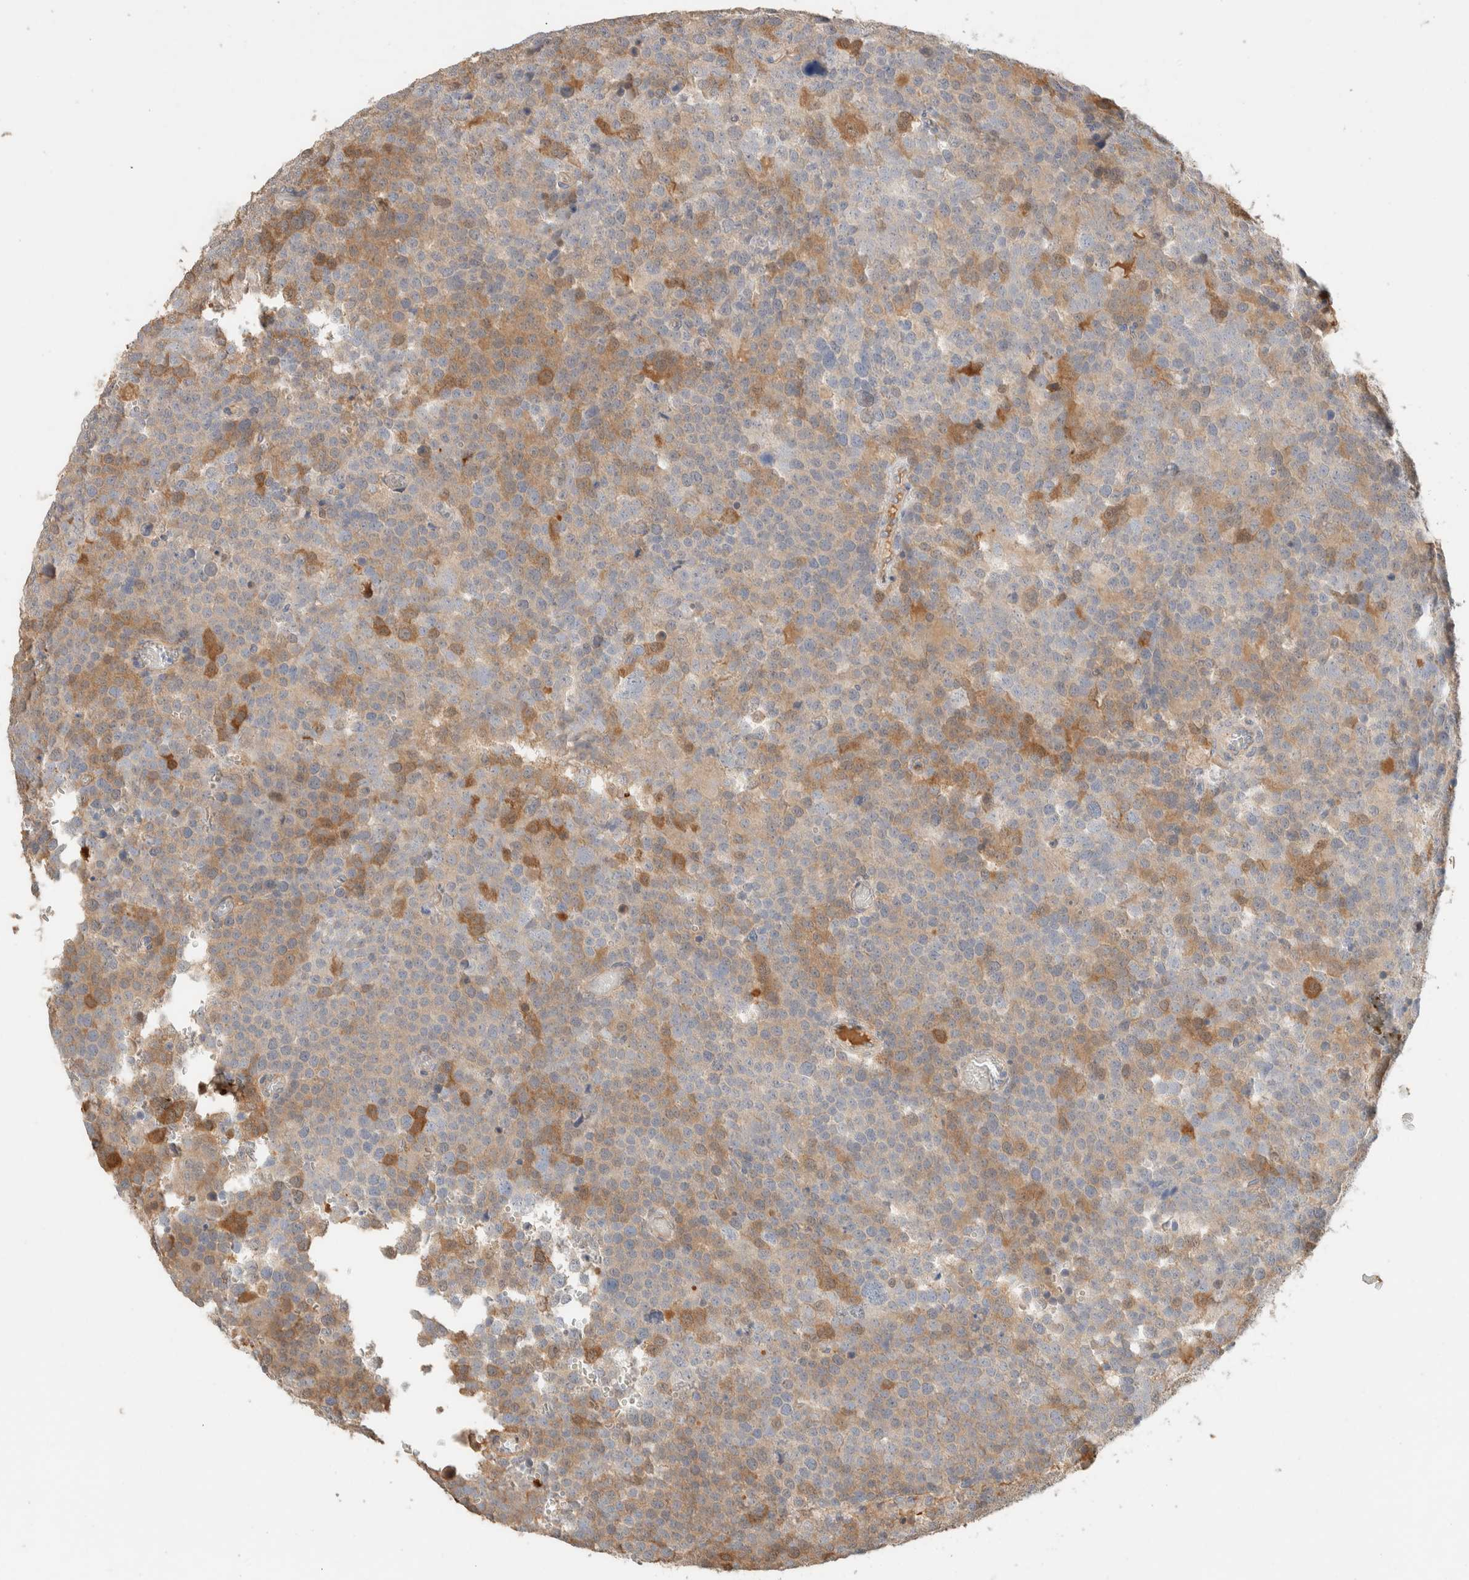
{"staining": {"intensity": "moderate", "quantity": "25%-75%", "location": "cytoplasmic/membranous"}, "tissue": "testis cancer", "cell_type": "Tumor cells", "image_type": "cancer", "snomed": [{"axis": "morphology", "description": "Seminoma, NOS"}, {"axis": "topography", "description": "Testis"}], "caption": "The histopathology image shows immunohistochemical staining of testis cancer (seminoma). There is moderate cytoplasmic/membranous staining is appreciated in approximately 25%-75% of tumor cells.", "gene": "SETD4", "patient": {"sex": "male", "age": 71}}